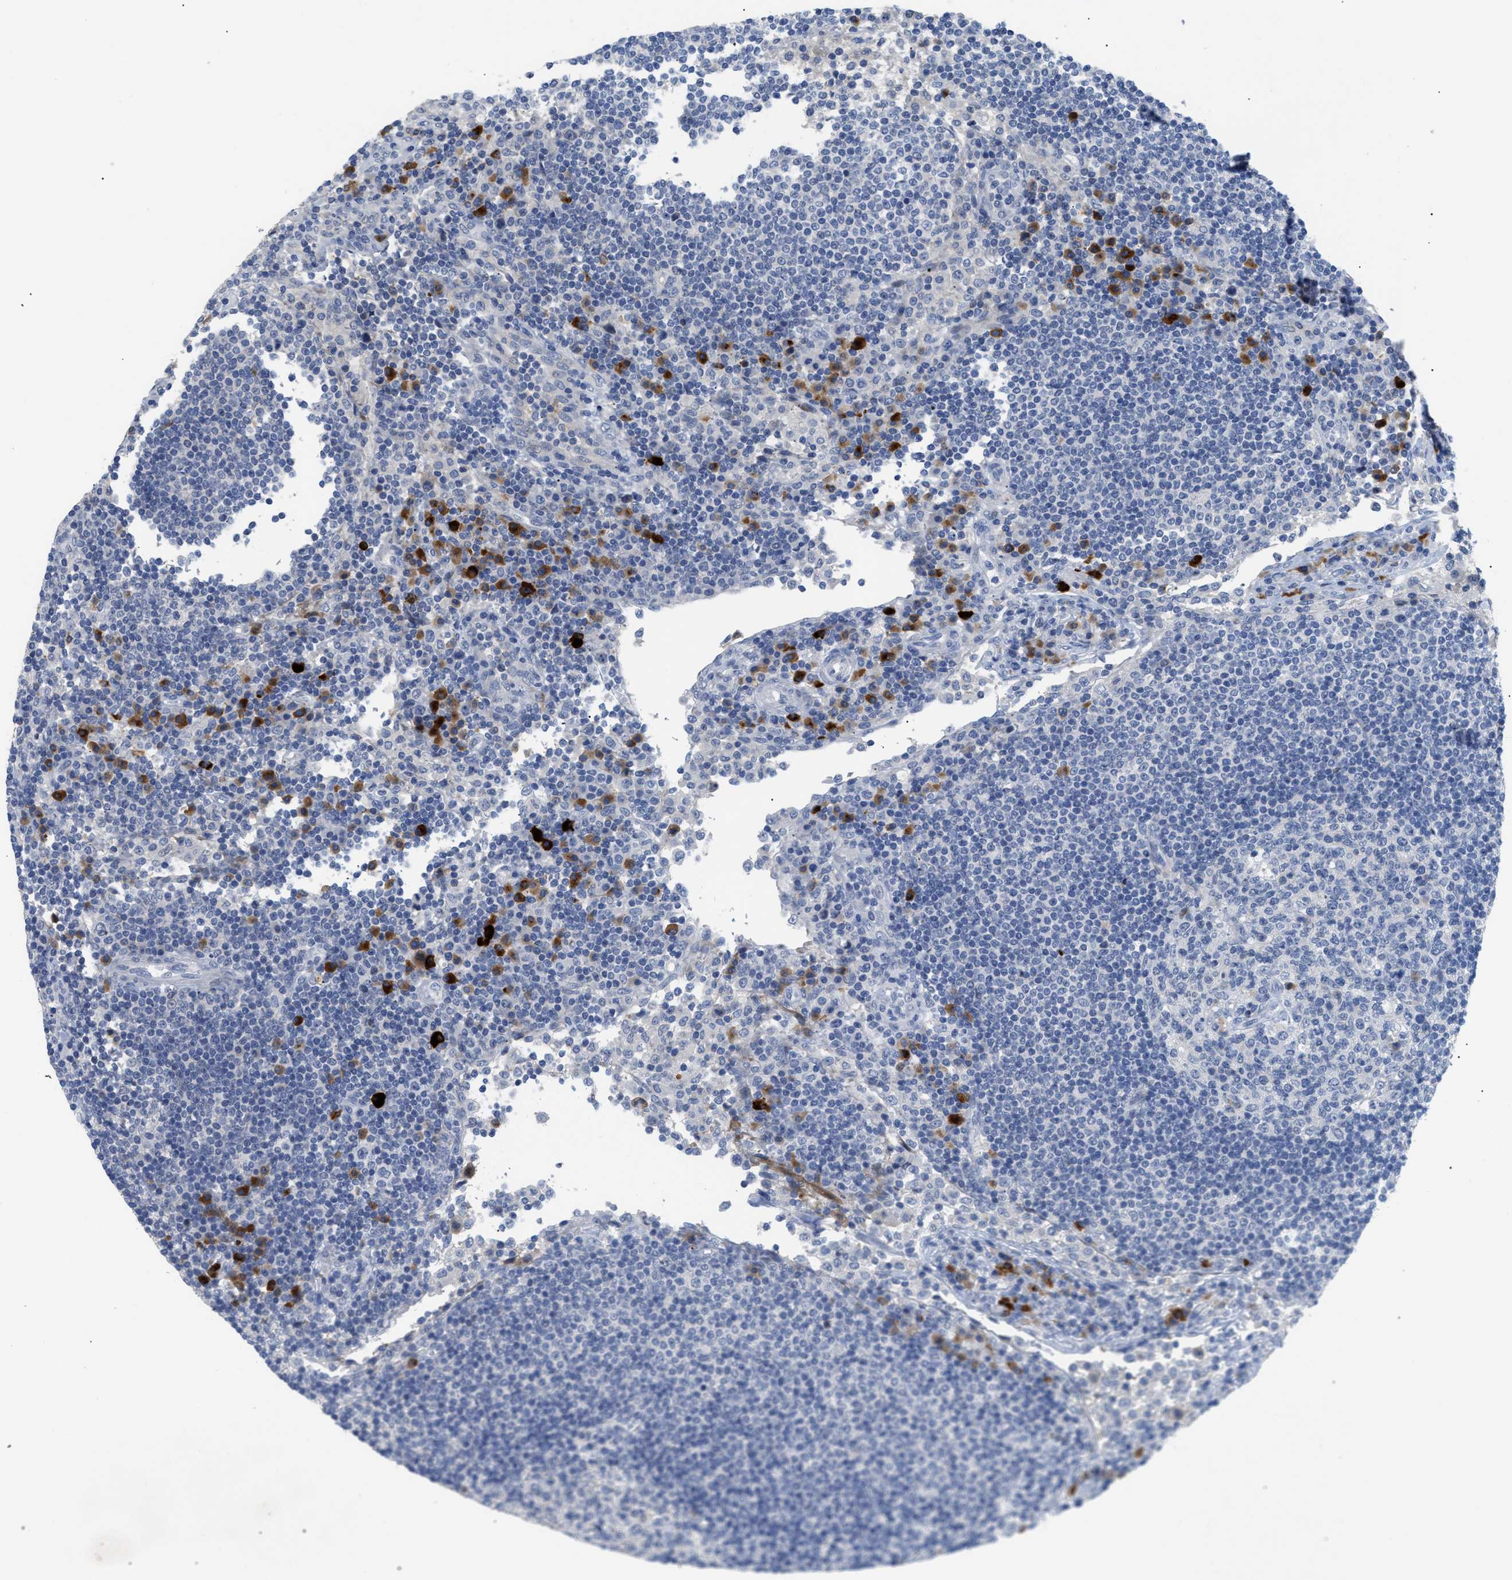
{"staining": {"intensity": "negative", "quantity": "none", "location": "none"}, "tissue": "lymph node", "cell_type": "Germinal center cells", "image_type": "normal", "snomed": [{"axis": "morphology", "description": "Normal tissue, NOS"}, {"axis": "topography", "description": "Lymph node"}], "caption": "DAB (3,3'-diaminobenzidine) immunohistochemical staining of benign human lymph node displays no significant positivity in germinal center cells. (IHC, brightfield microscopy, high magnification).", "gene": "OR9K2", "patient": {"sex": "female", "age": 53}}